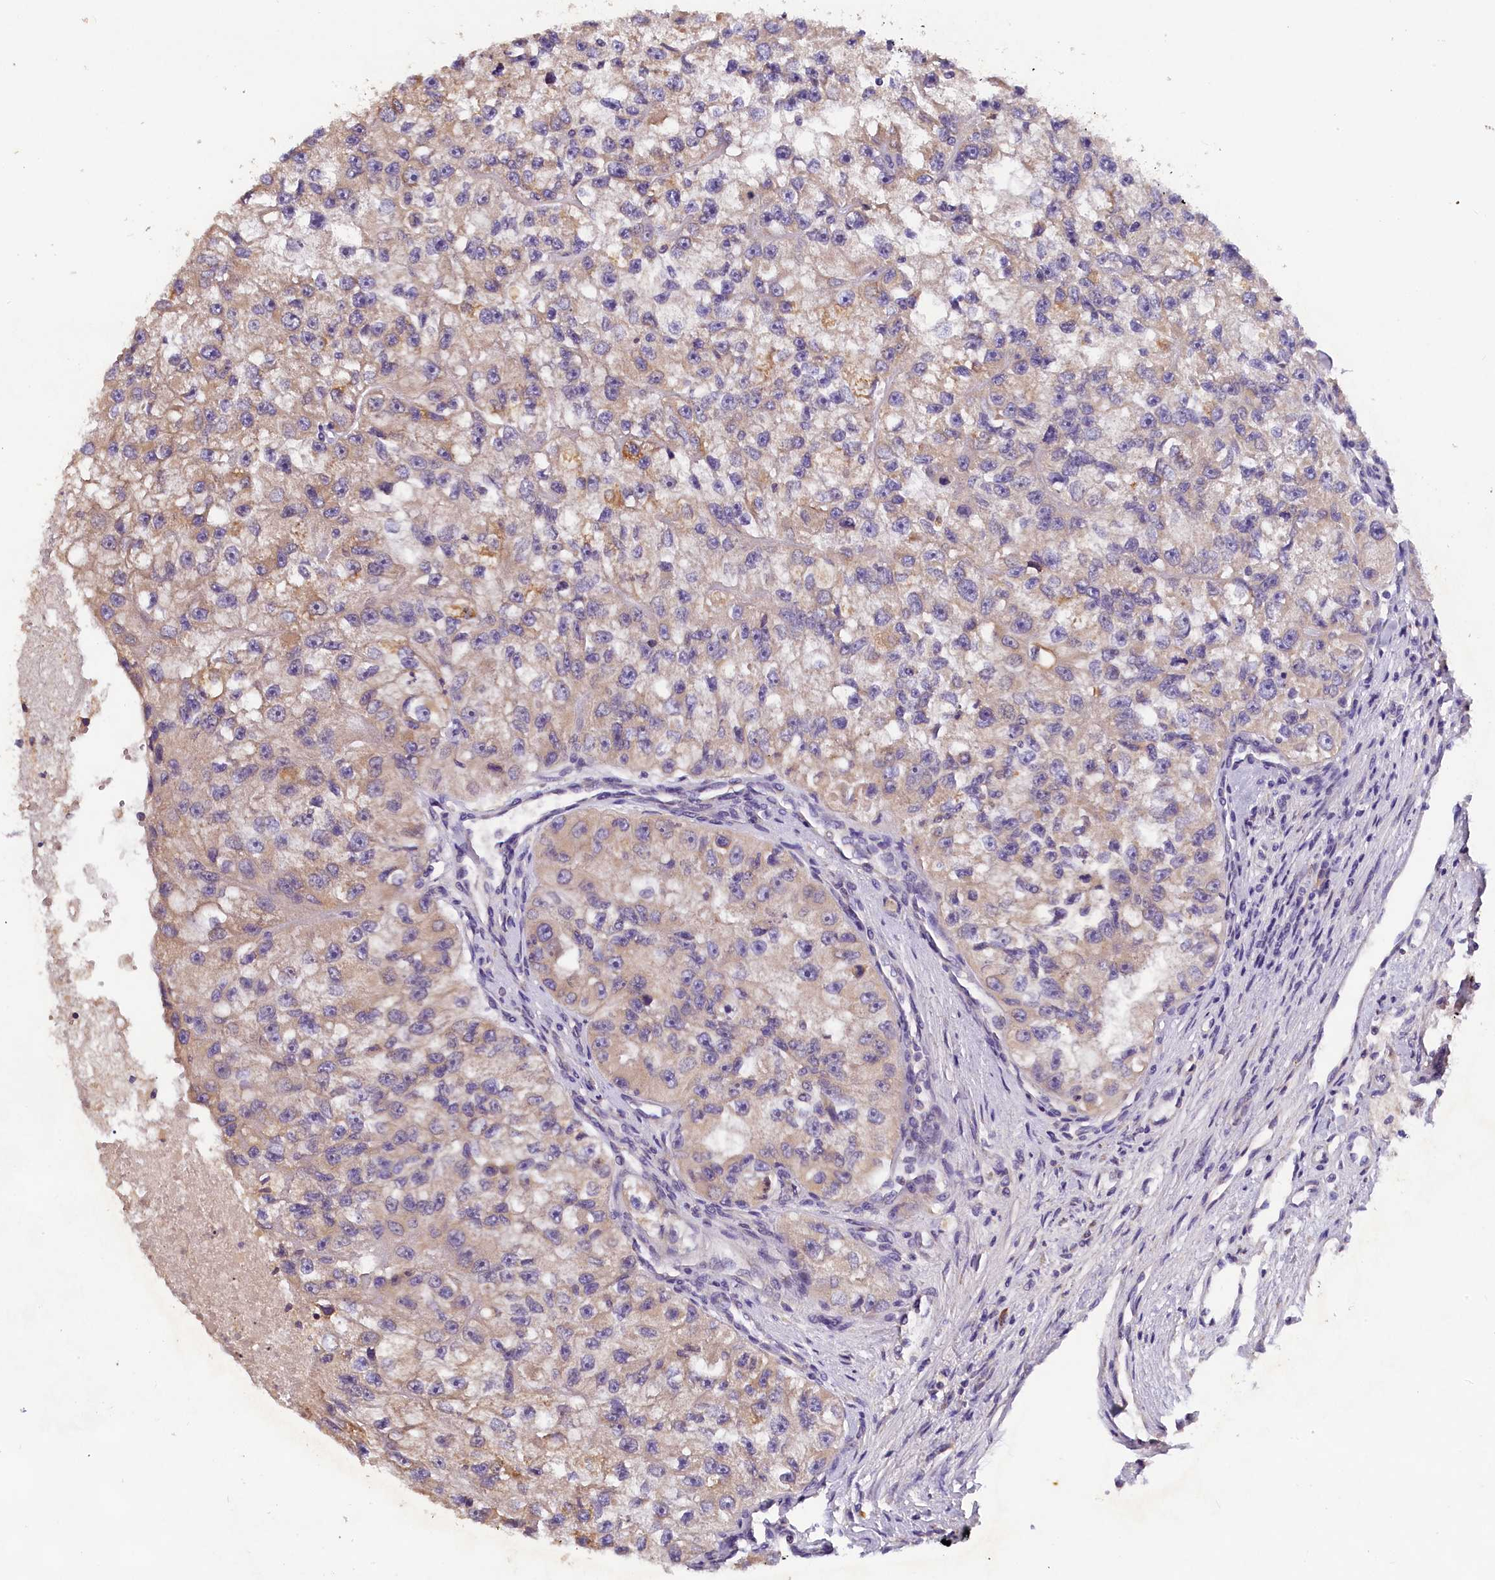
{"staining": {"intensity": "weak", "quantity": "25%-75%", "location": "cytoplasmic/membranous"}, "tissue": "renal cancer", "cell_type": "Tumor cells", "image_type": "cancer", "snomed": [{"axis": "morphology", "description": "Adenocarcinoma, NOS"}, {"axis": "topography", "description": "Kidney"}], "caption": "The immunohistochemical stain shows weak cytoplasmic/membranous staining in tumor cells of renal cancer (adenocarcinoma) tissue. (DAB (3,3'-diaminobenzidine) IHC, brown staining for protein, blue staining for nuclei).", "gene": "ST7L", "patient": {"sex": "male", "age": 63}}